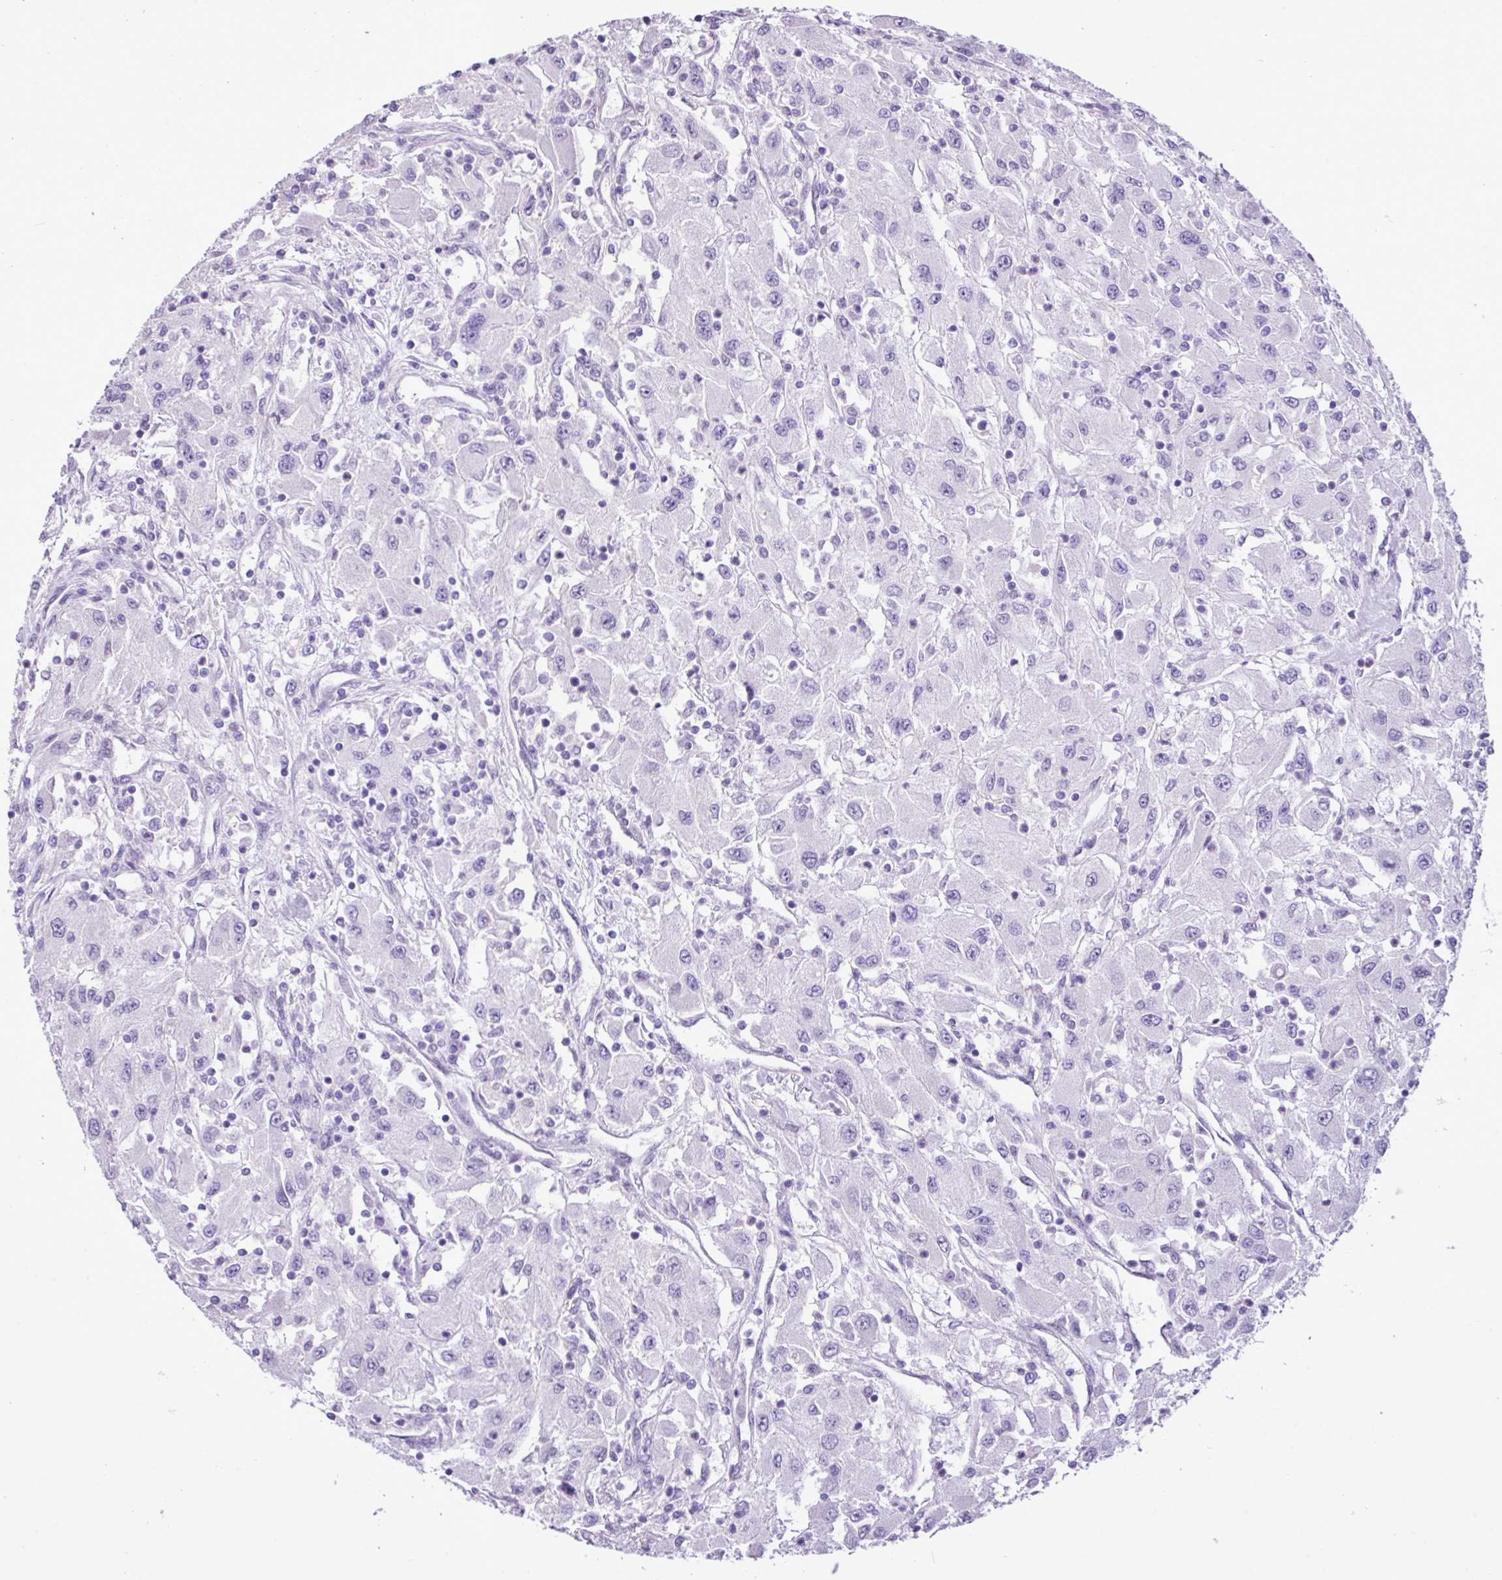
{"staining": {"intensity": "negative", "quantity": "none", "location": "none"}, "tissue": "renal cancer", "cell_type": "Tumor cells", "image_type": "cancer", "snomed": [{"axis": "morphology", "description": "Adenocarcinoma, NOS"}, {"axis": "topography", "description": "Kidney"}], "caption": "IHC of renal adenocarcinoma shows no expression in tumor cells.", "gene": "YLPM1", "patient": {"sex": "female", "age": 67}}